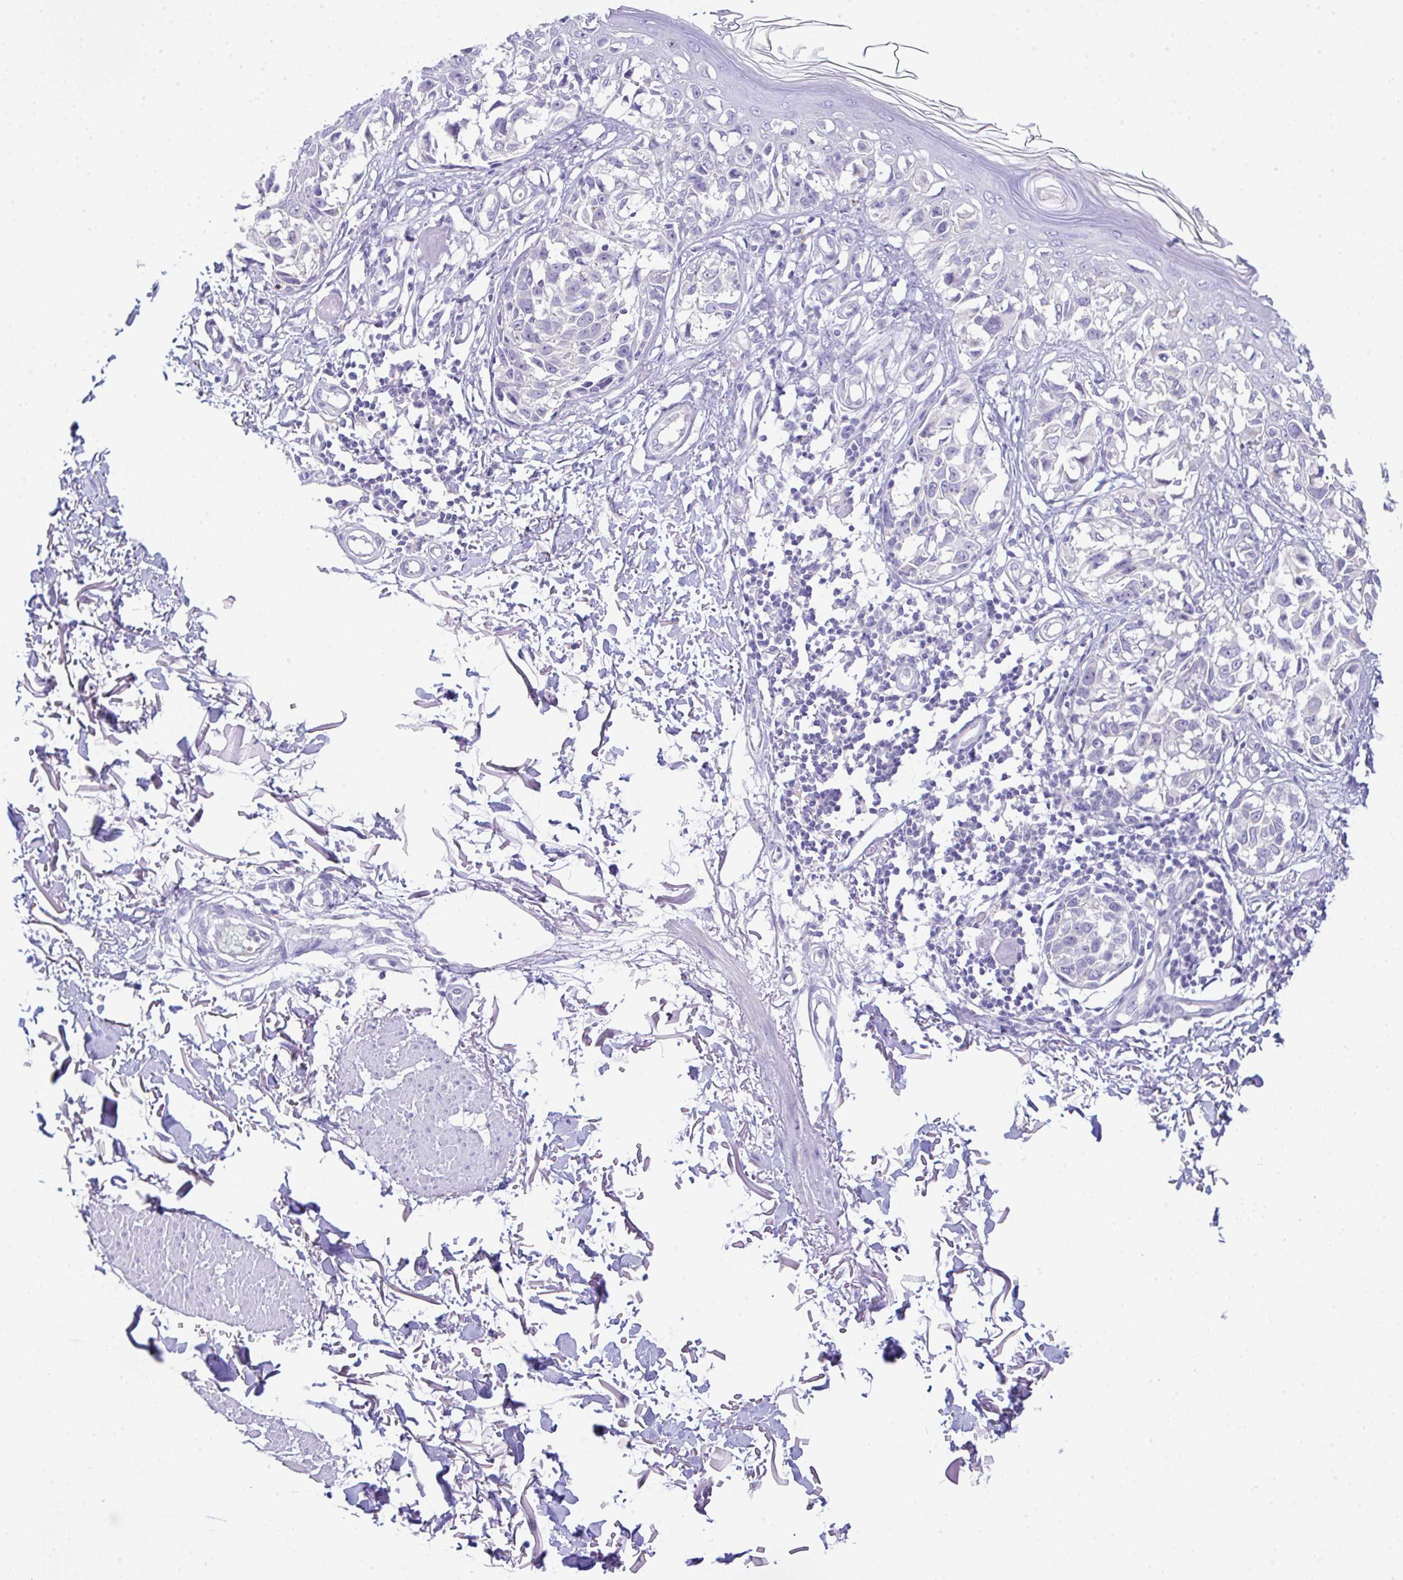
{"staining": {"intensity": "negative", "quantity": "none", "location": "none"}, "tissue": "melanoma", "cell_type": "Tumor cells", "image_type": "cancer", "snomed": [{"axis": "morphology", "description": "Malignant melanoma, NOS"}, {"axis": "topography", "description": "Skin"}], "caption": "A photomicrograph of malignant melanoma stained for a protein demonstrates no brown staining in tumor cells.", "gene": "SERPINE3", "patient": {"sex": "male", "age": 73}}